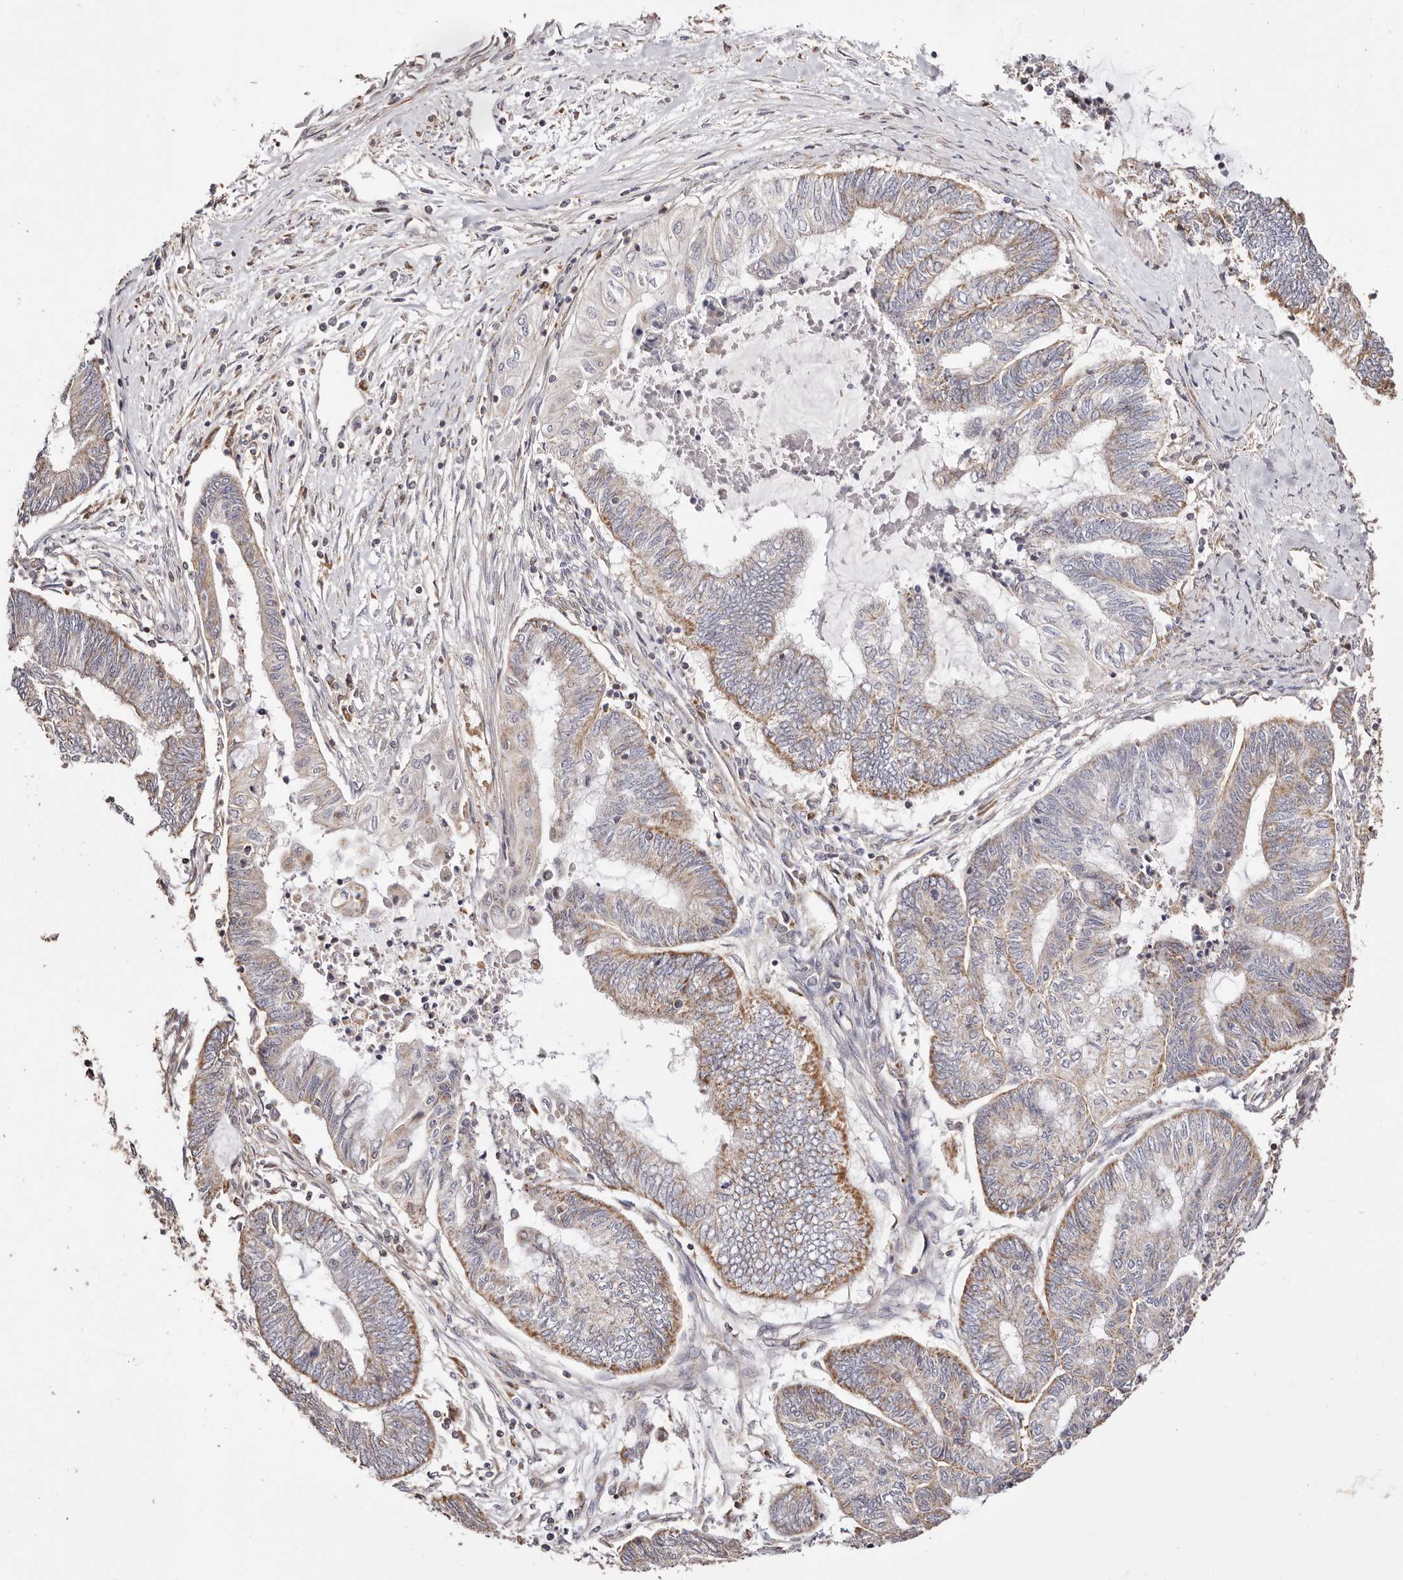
{"staining": {"intensity": "moderate", "quantity": "25%-75%", "location": "cytoplasmic/membranous"}, "tissue": "endometrial cancer", "cell_type": "Tumor cells", "image_type": "cancer", "snomed": [{"axis": "morphology", "description": "Adenocarcinoma, NOS"}, {"axis": "topography", "description": "Uterus"}, {"axis": "topography", "description": "Endometrium"}], "caption": "Moderate cytoplasmic/membranous protein positivity is present in approximately 25%-75% of tumor cells in endometrial cancer.", "gene": "MAPK1", "patient": {"sex": "female", "age": 70}}